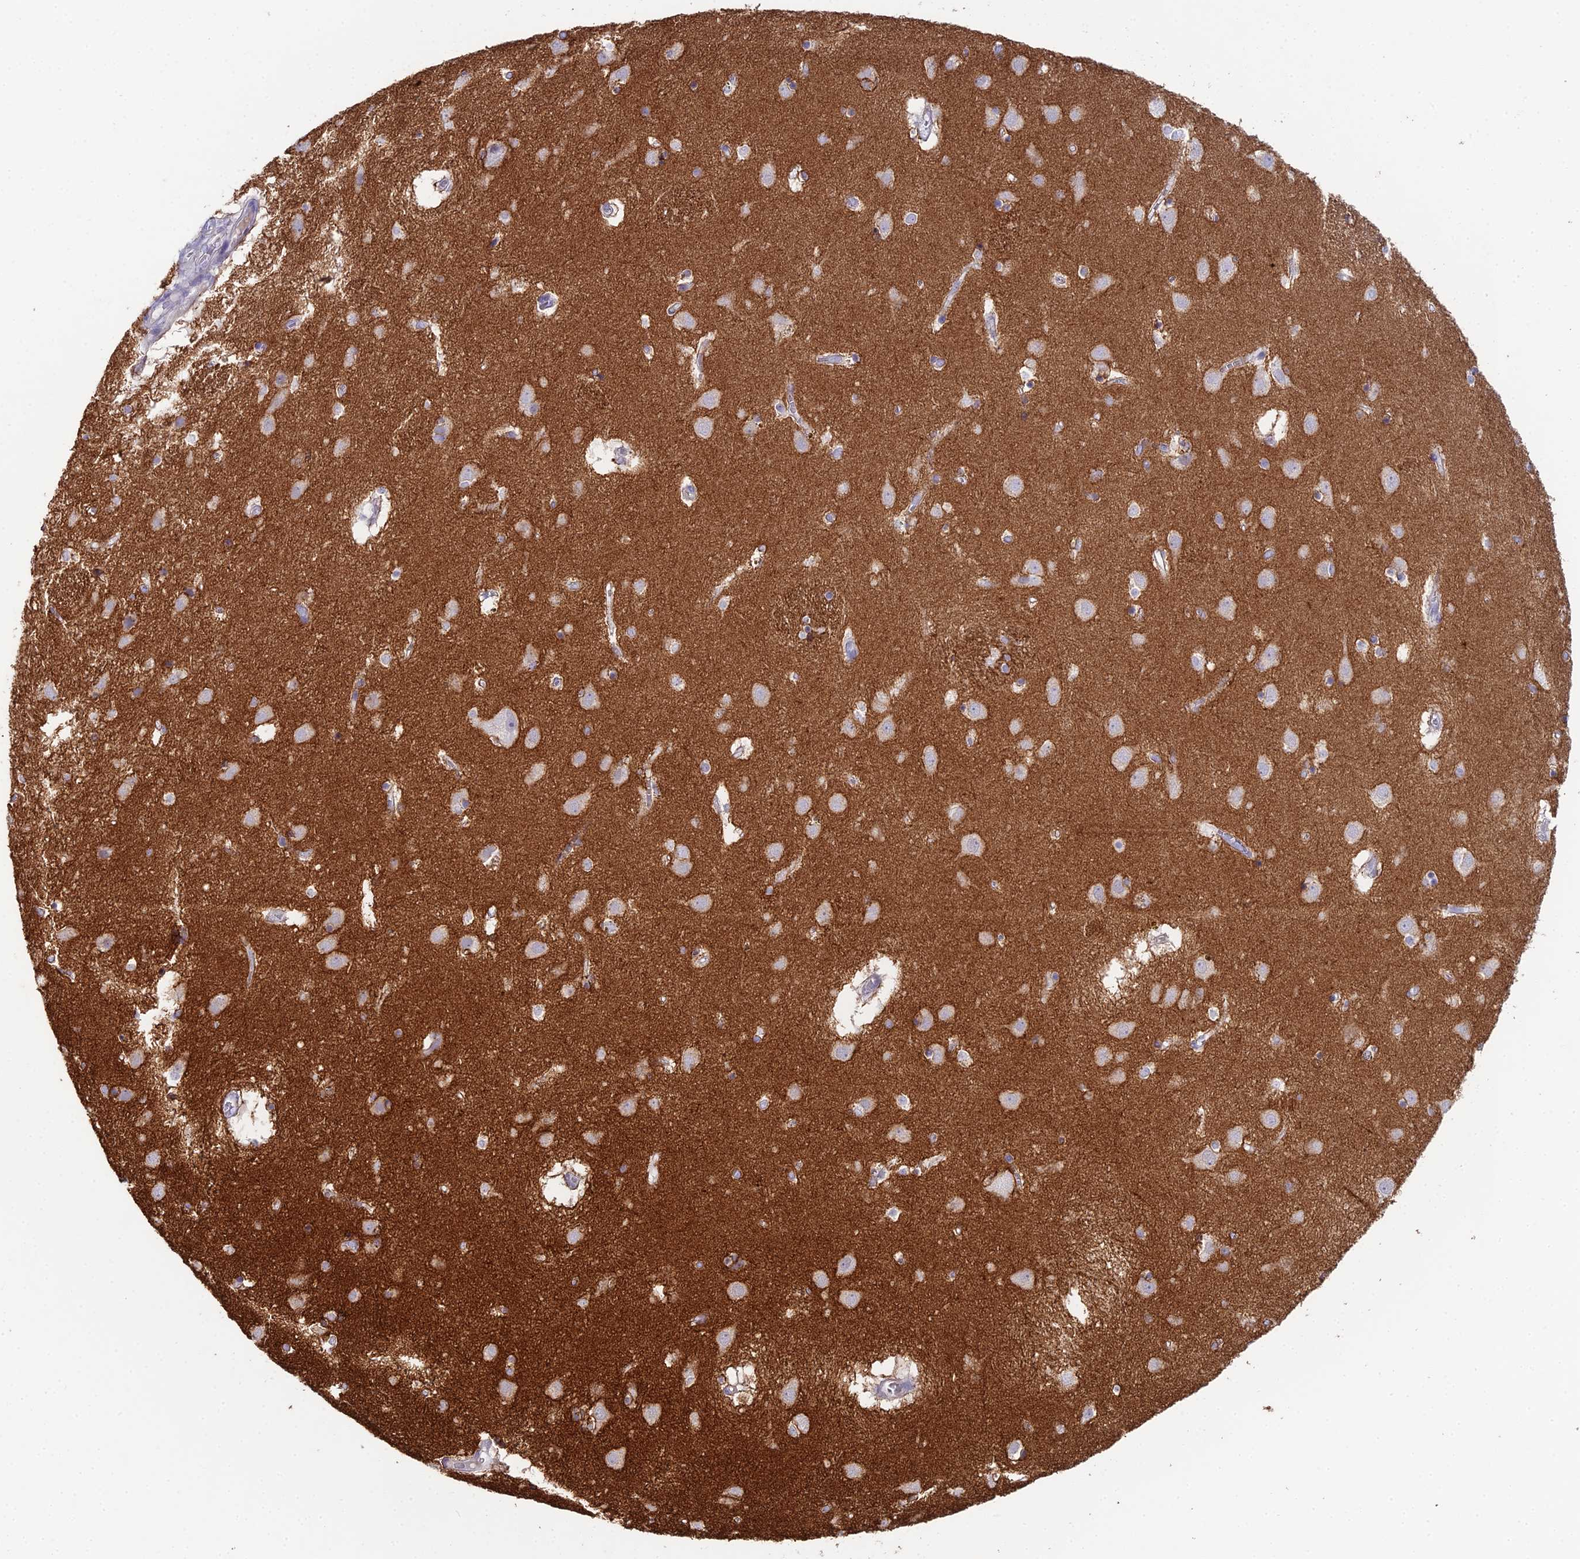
{"staining": {"intensity": "moderate", "quantity": "<25%", "location": "cytoplasmic/membranous"}, "tissue": "caudate", "cell_type": "Glial cells", "image_type": "normal", "snomed": [{"axis": "morphology", "description": "Normal tissue, NOS"}, {"axis": "topography", "description": "Lateral ventricle wall"}], "caption": "This photomicrograph demonstrates IHC staining of normal human caudate, with low moderate cytoplasmic/membranous staining in approximately <25% of glial cells.", "gene": "NCAM1", "patient": {"sex": "male", "age": 70}}